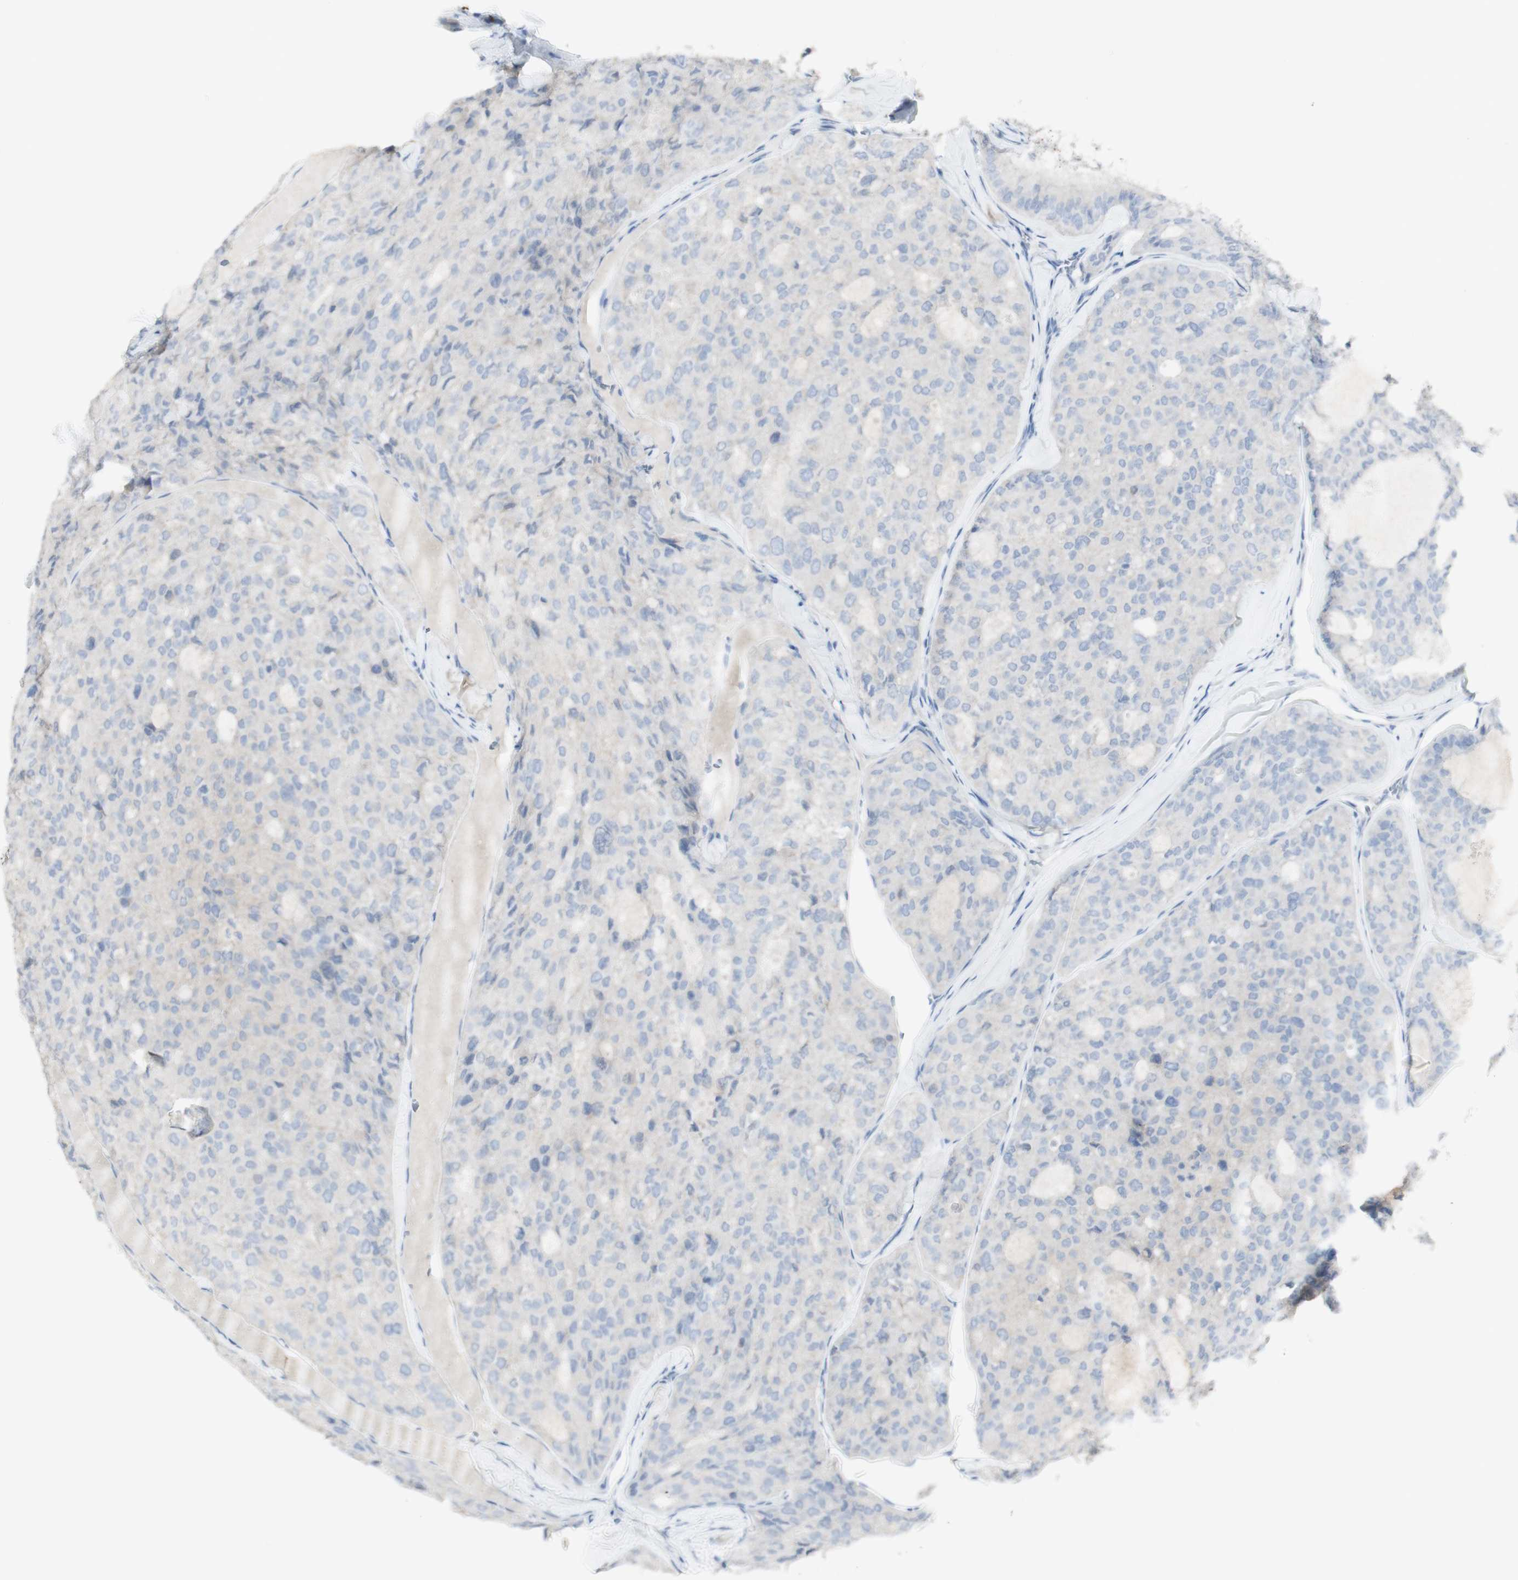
{"staining": {"intensity": "negative", "quantity": "none", "location": "none"}, "tissue": "thyroid cancer", "cell_type": "Tumor cells", "image_type": "cancer", "snomed": [{"axis": "morphology", "description": "Follicular adenoma carcinoma, NOS"}, {"axis": "topography", "description": "Thyroid gland"}], "caption": "This is an immunohistochemistry image of thyroid follicular adenoma carcinoma. There is no positivity in tumor cells.", "gene": "CD207", "patient": {"sex": "male", "age": 75}}